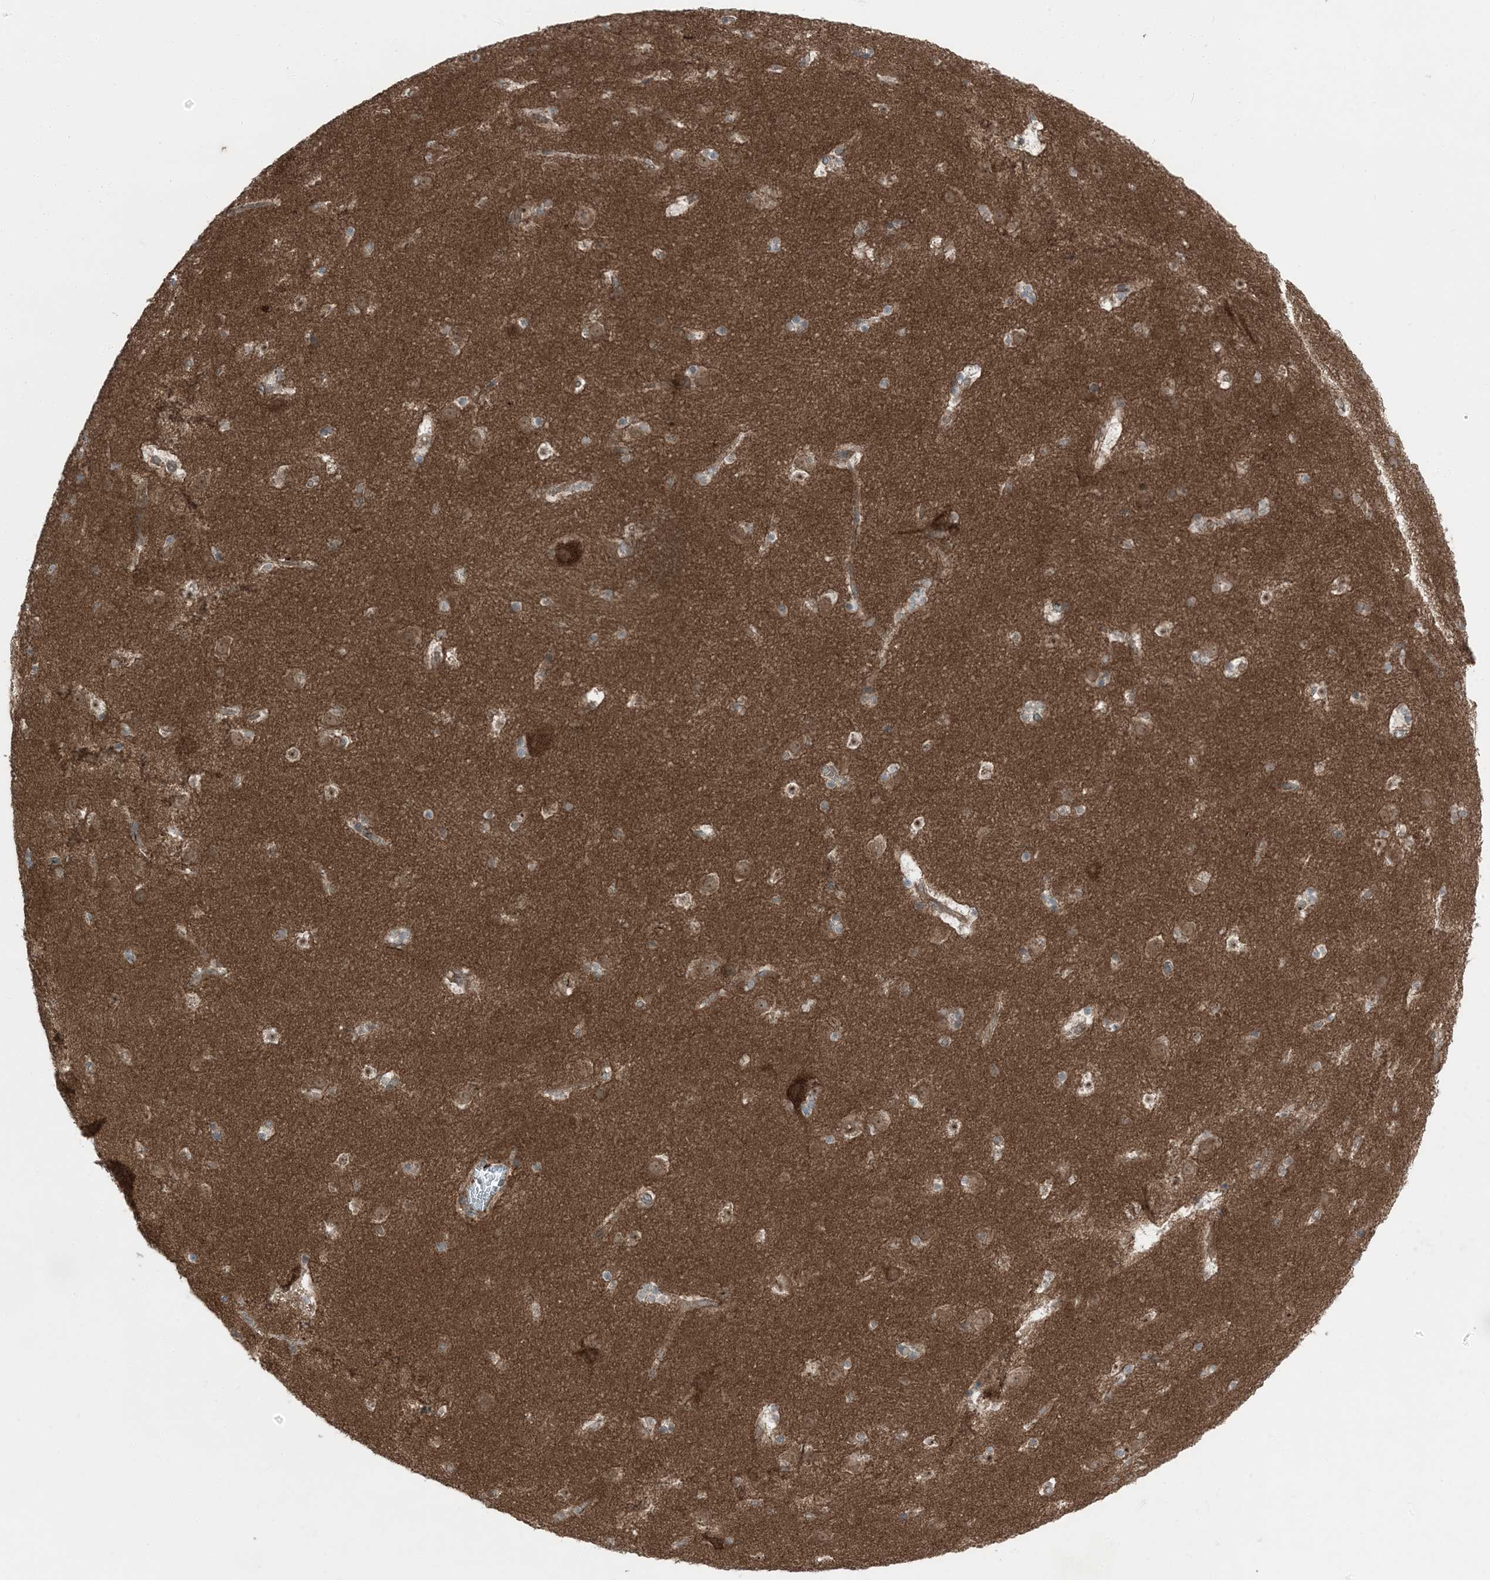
{"staining": {"intensity": "weak", "quantity": "<25%", "location": "cytoplasmic/membranous"}, "tissue": "caudate", "cell_type": "Glial cells", "image_type": "normal", "snomed": [{"axis": "morphology", "description": "Normal tissue, NOS"}, {"axis": "topography", "description": "Lateral ventricle wall"}], "caption": "DAB immunohistochemical staining of normal caudate exhibits no significant expression in glial cells. (DAB immunohistochemistry, high magnification).", "gene": "RAB3GAP1", "patient": {"sex": "male", "age": 45}}